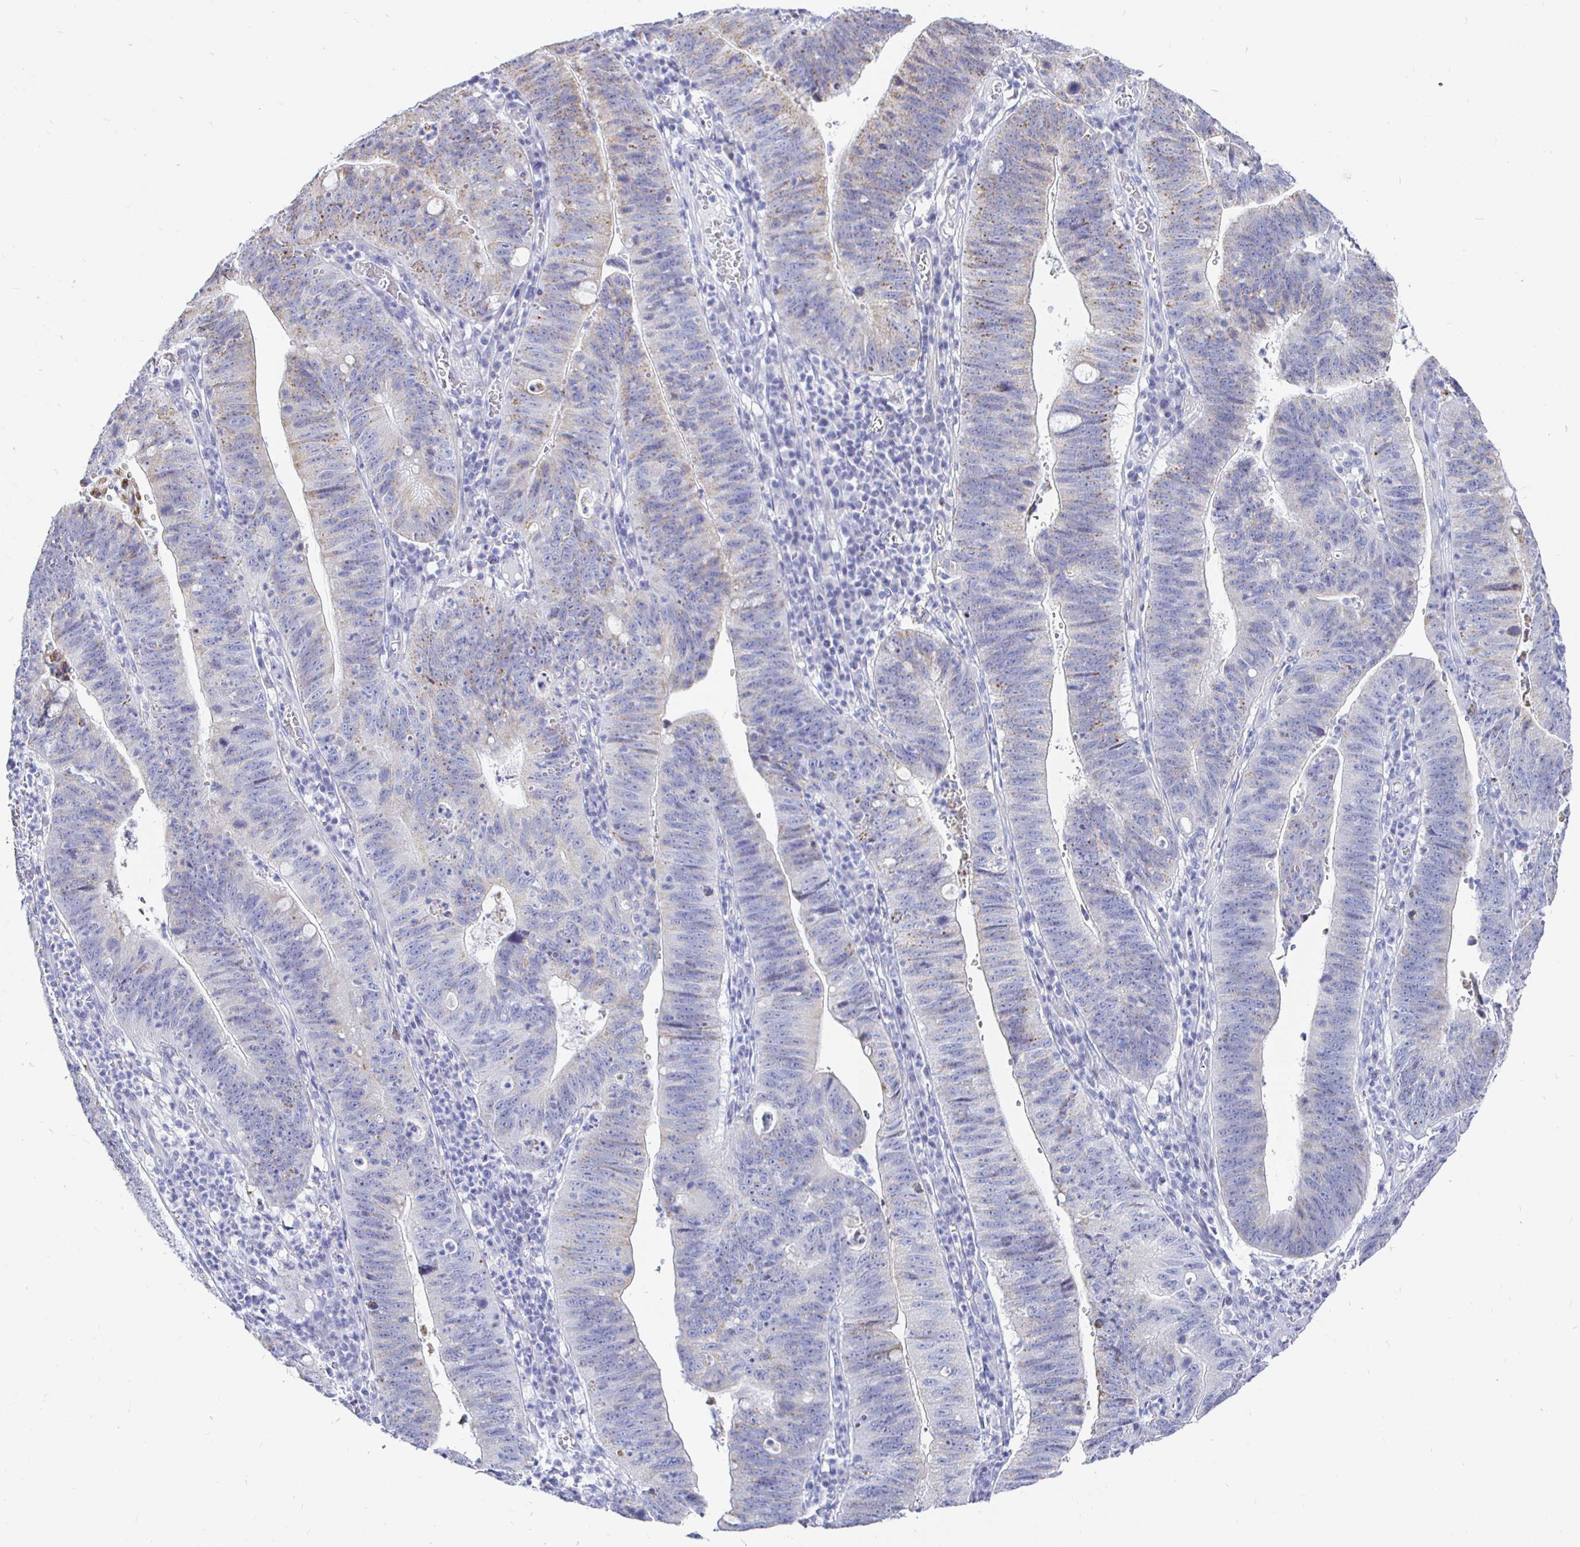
{"staining": {"intensity": "weak", "quantity": "<25%", "location": "cytoplasmic/membranous"}, "tissue": "stomach cancer", "cell_type": "Tumor cells", "image_type": "cancer", "snomed": [{"axis": "morphology", "description": "Adenocarcinoma, NOS"}, {"axis": "topography", "description": "Stomach"}], "caption": "IHC micrograph of human stomach adenocarcinoma stained for a protein (brown), which shows no staining in tumor cells.", "gene": "CR2", "patient": {"sex": "male", "age": 59}}